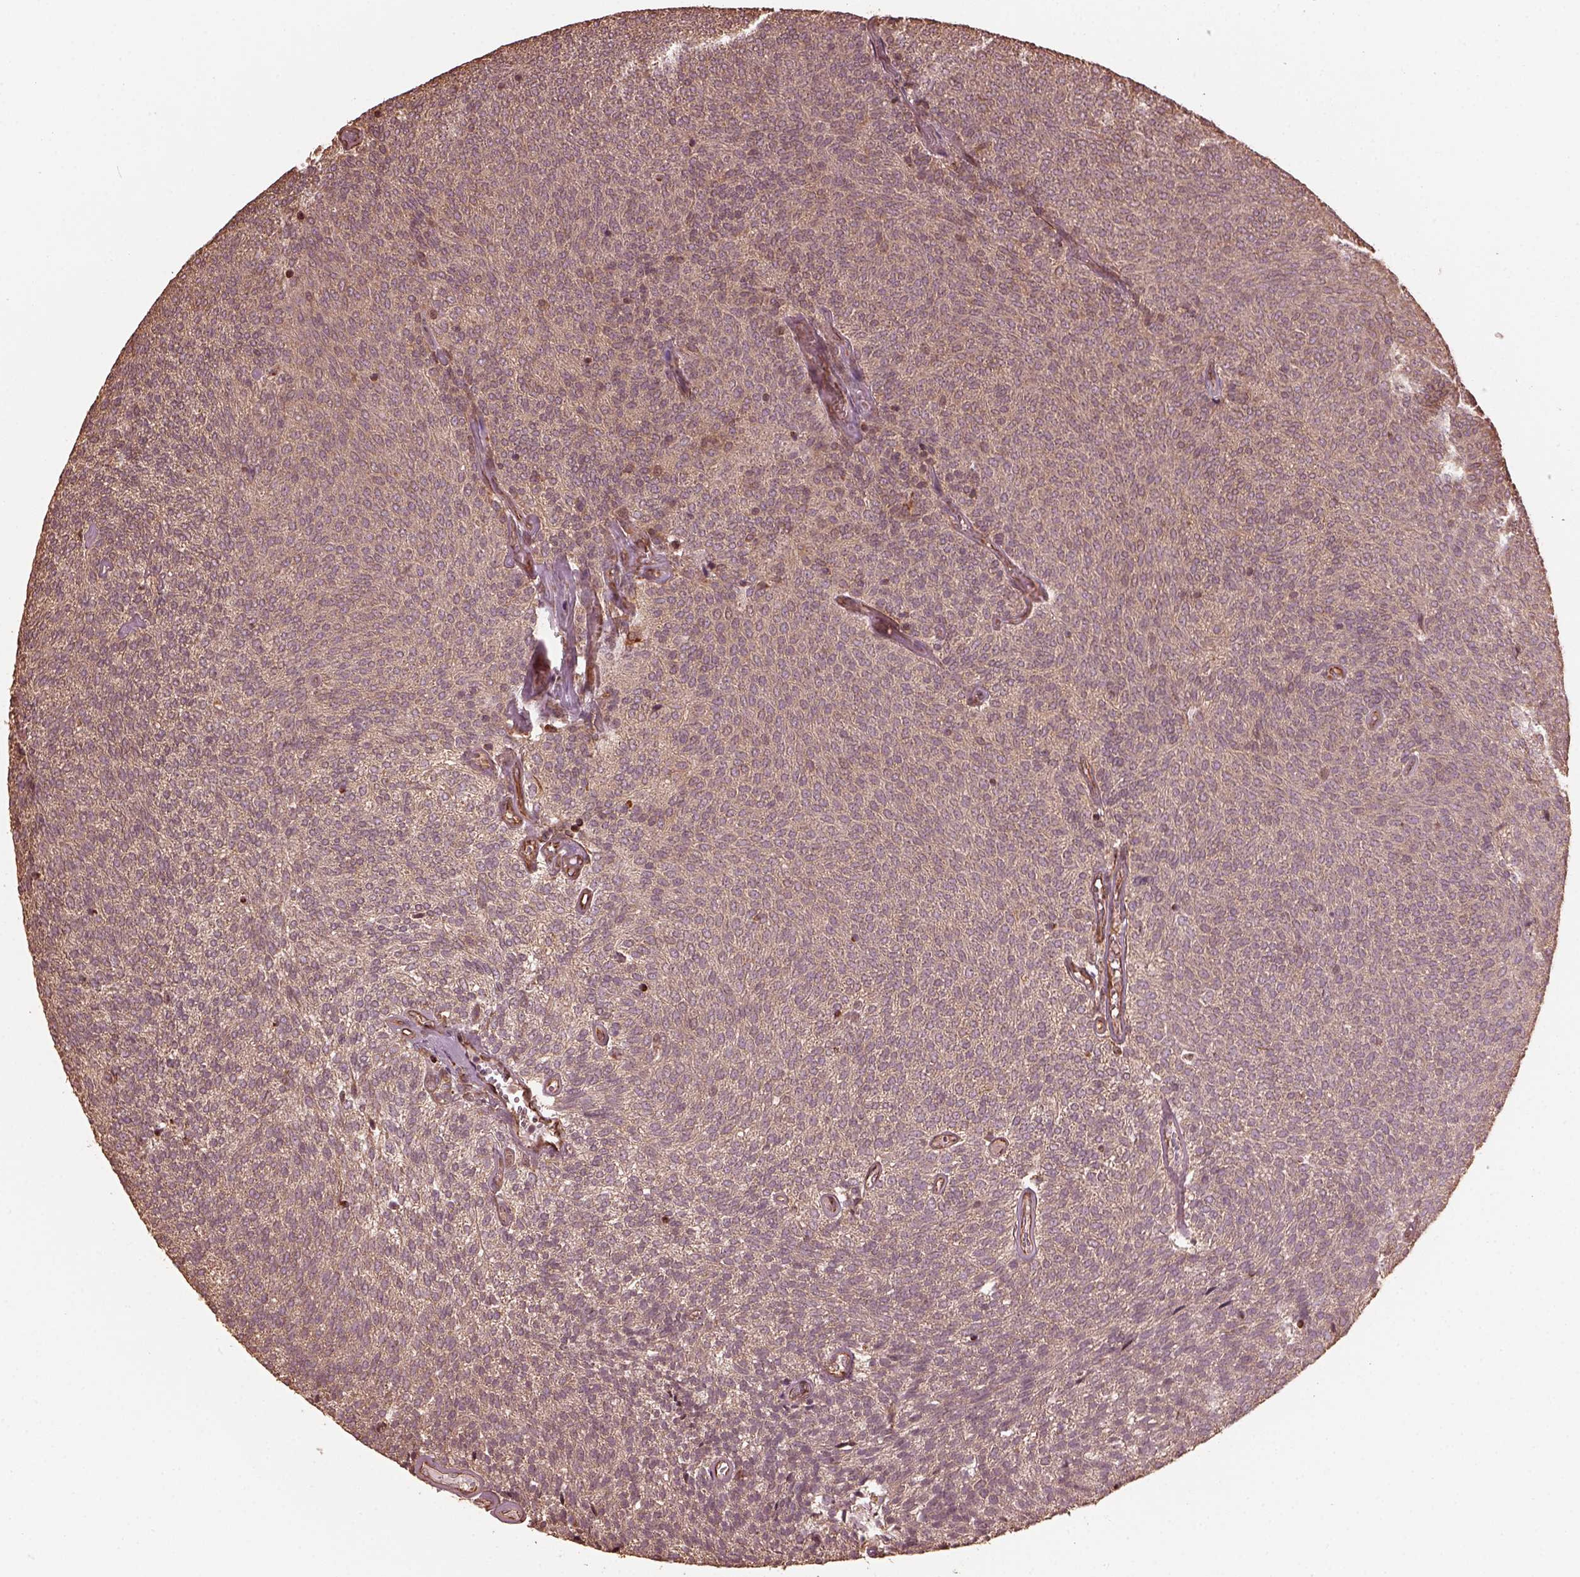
{"staining": {"intensity": "negative", "quantity": "none", "location": "none"}, "tissue": "urothelial cancer", "cell_type": "Tumor cells", "image_type": "cancer", "snomed": [{"axis": "morphology", "description": "Urothelial carcinoma, Low grade"}, {"axis": "topography", "description": "Urinary bladder"}], "caption": "An image of human urothelial carcinoma (low-grade) is negative for staining in tumor cells.", "gene": "GTPBP1", "patient": {"sex": "male", "age": 77}}